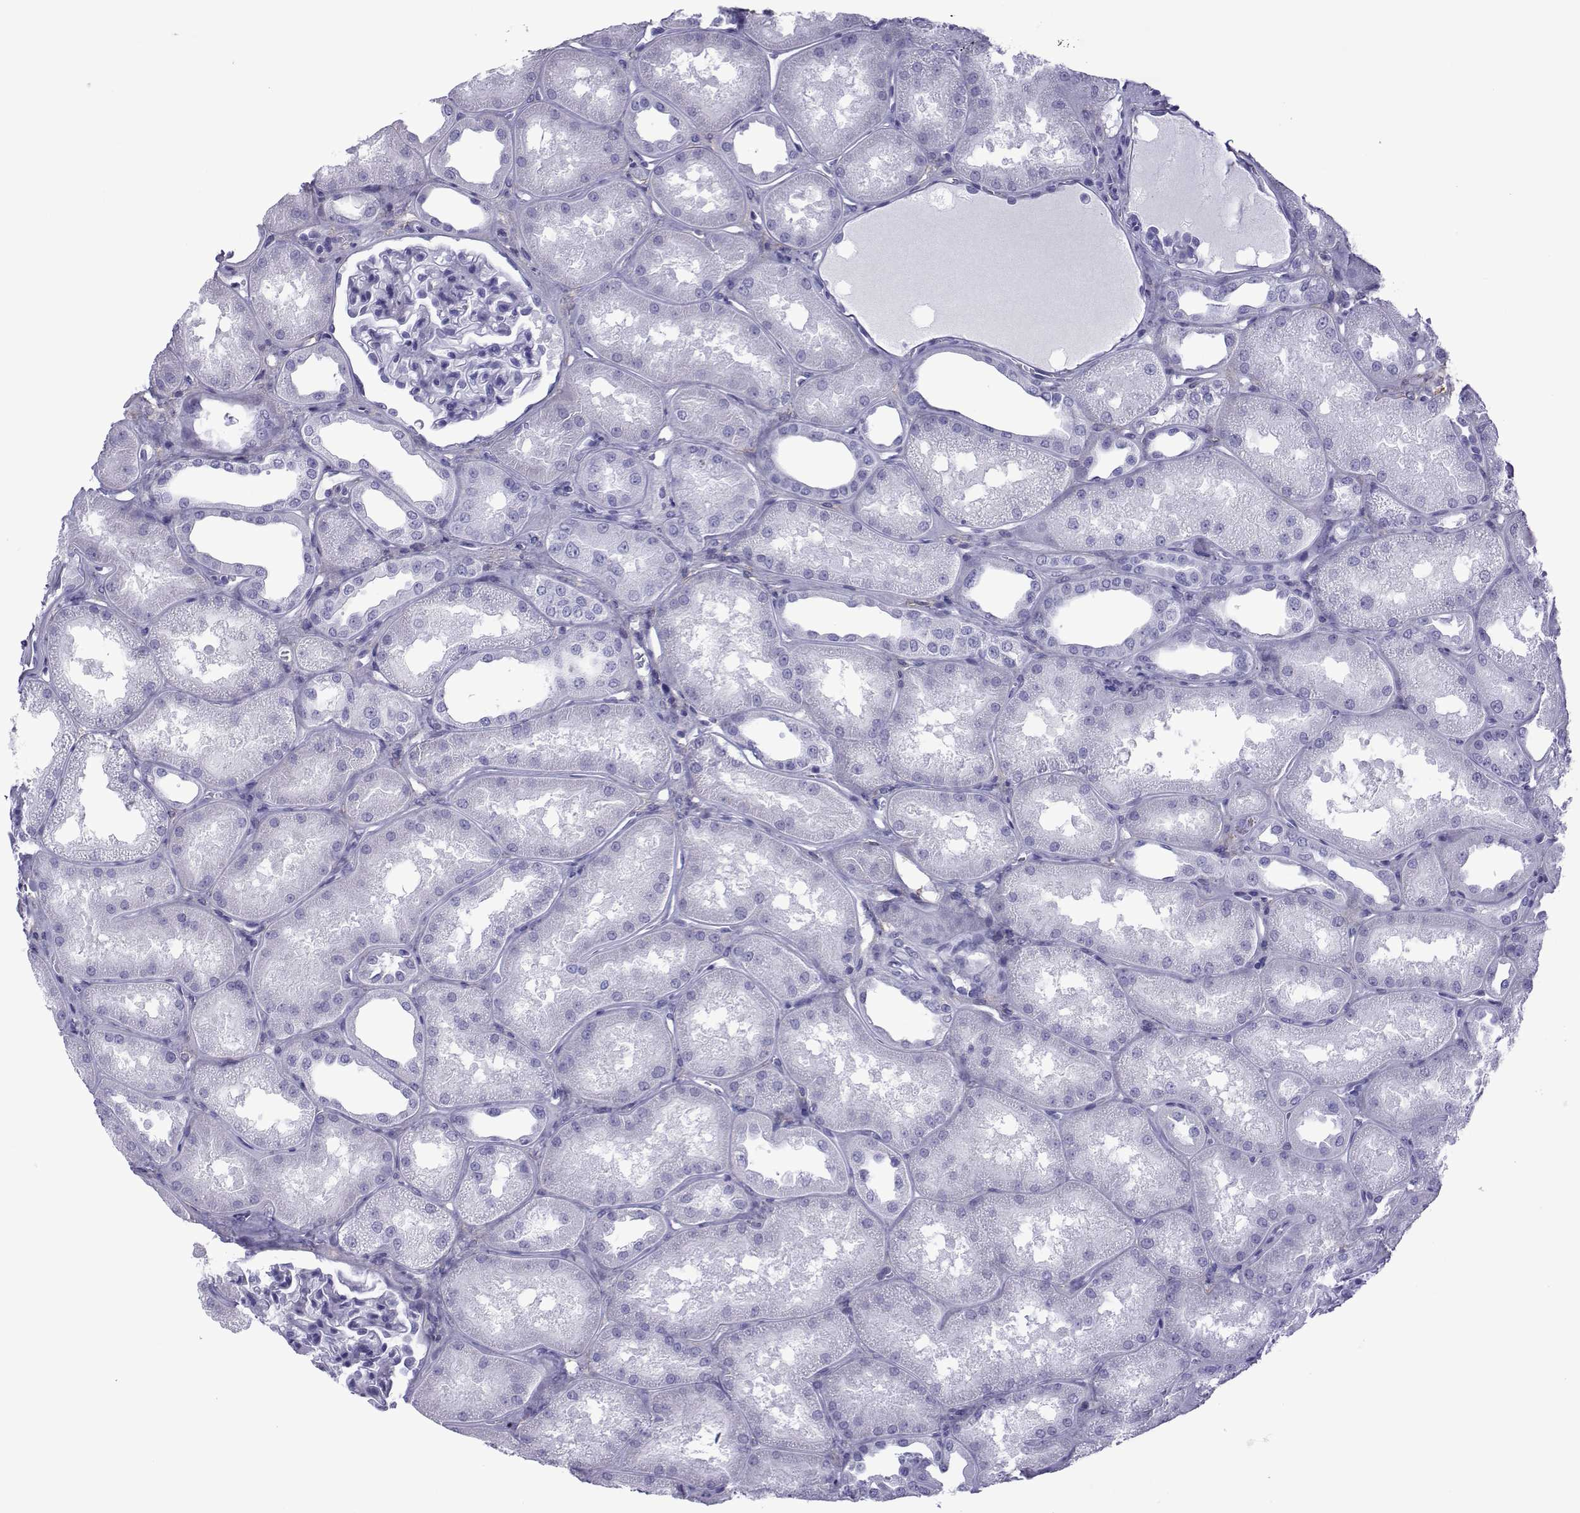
{"staining": {"intensity": "negative", "quantity": "none", "location": "none"}, "tissue": "kidney", "cell_type": "Cells in glomeruli", "image_type": "normal", "snomed": [{"axis": "morphology", "description": "Normal tissue, NOS"}, {"axis": "topography", "description": "Kidney"}], "caption": "IHC photomicrograph of unremarkable kidney stained for a protein (brown), which demonstrates no staining in cells in glomeruli. (DAB (3,3'-diaminobenzidine) immunohistochemistry (IHC) visualized using brightfield microscopy, high magnification).", "gene": "SPANXA1", "patient": {"sex": "male", "age": 61}}